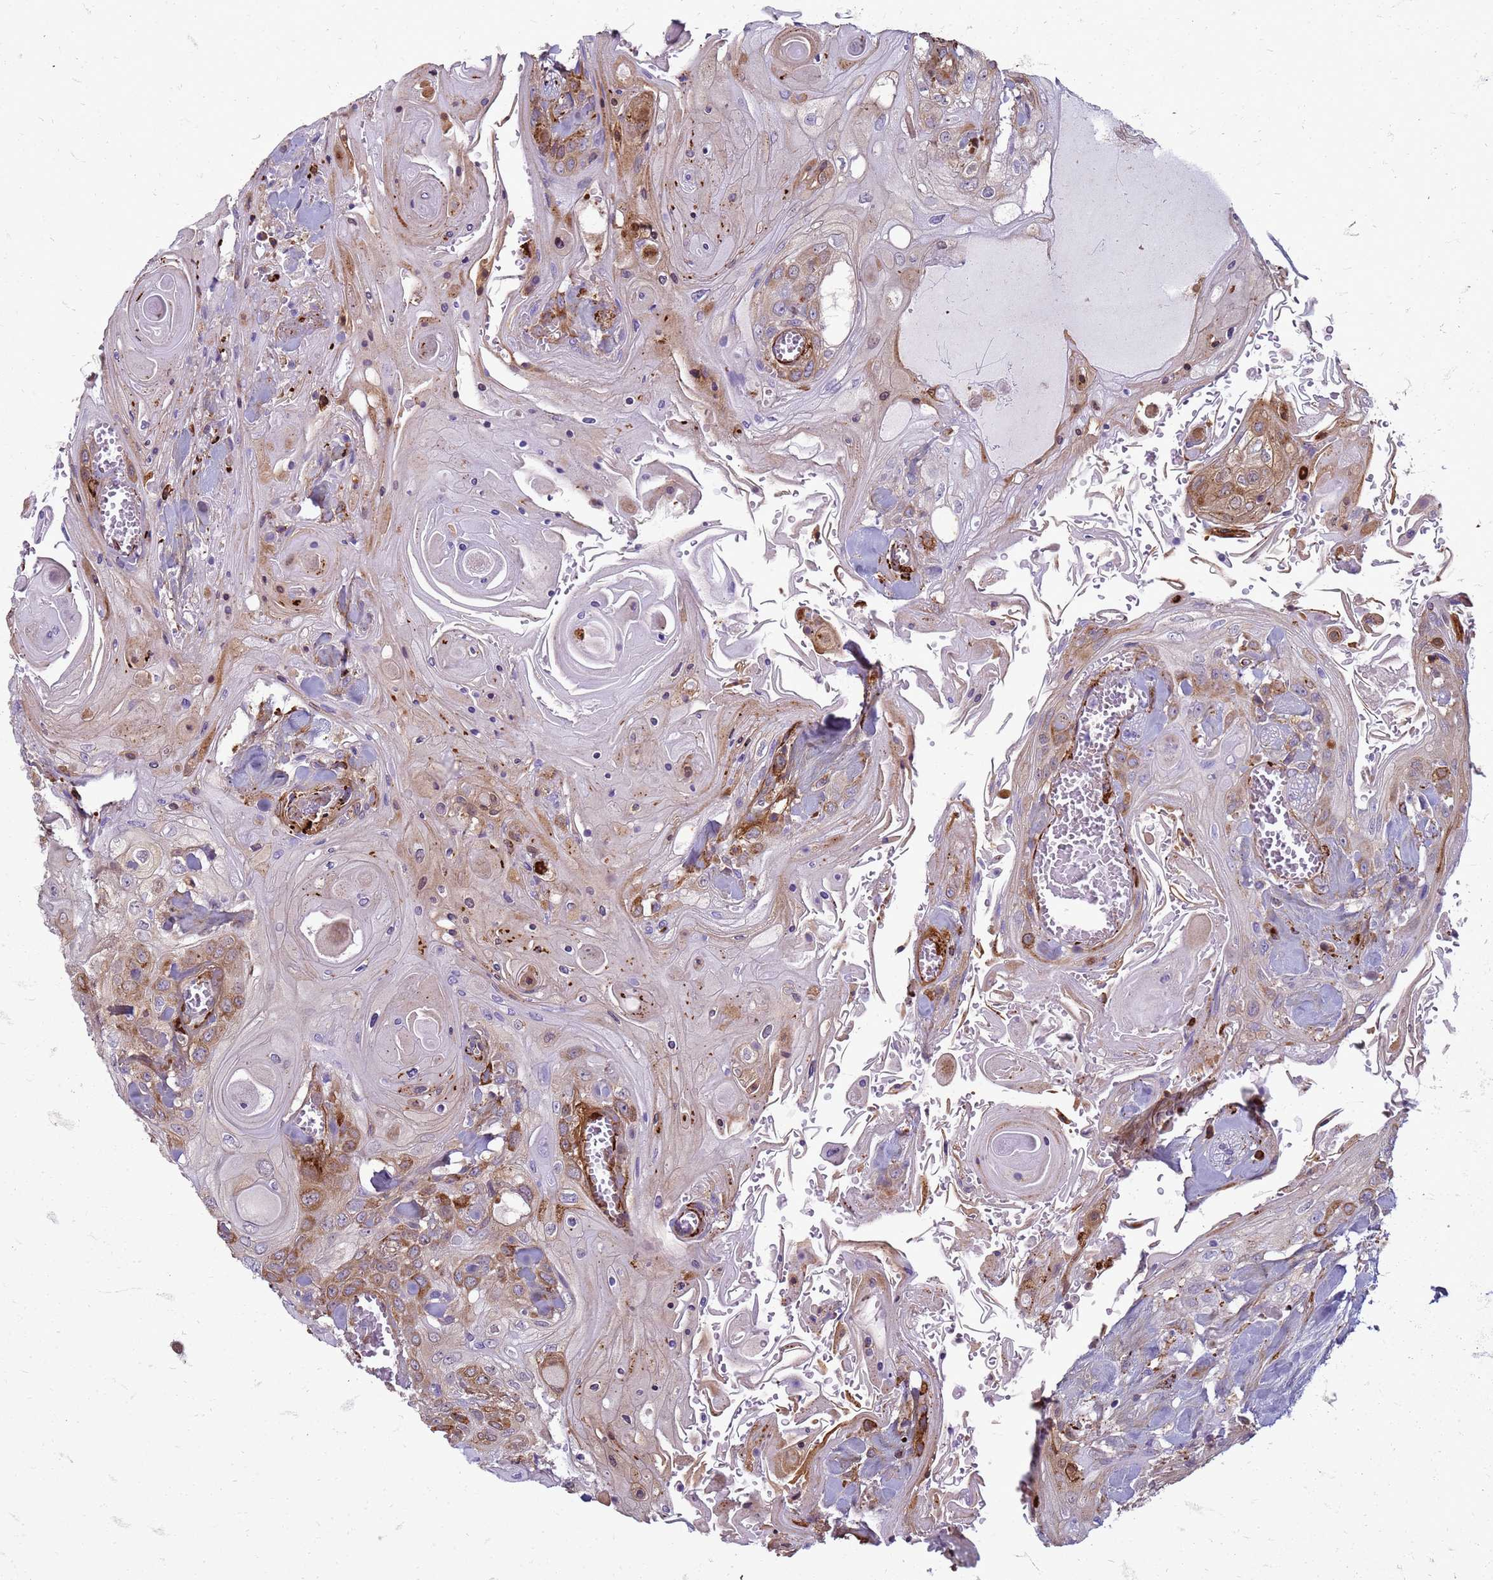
{"staining": {"intensity": "moderate", "quantity": "25%-75%", "location": "cytoplasmic/membranous"}, "tissue": "head and neck cancer", "cell_type": "Tumor cells", "image_type": "cancer", "snomed": [{"axis": "morphology", "description": "Squamous cell carcinoma, NOS"}, {"axis": "topography", "description": "Head-Neck"}], "caption": "Immunohistochemical staining of head and neck cancer (squamous cell carcinoma) displays medium levels of moderate cytoplasmic/membranous positivity in approximately 25%-75% of tumor cells.", "gene": "PDK3", "patient": {"sex": "female", "age": 43}}